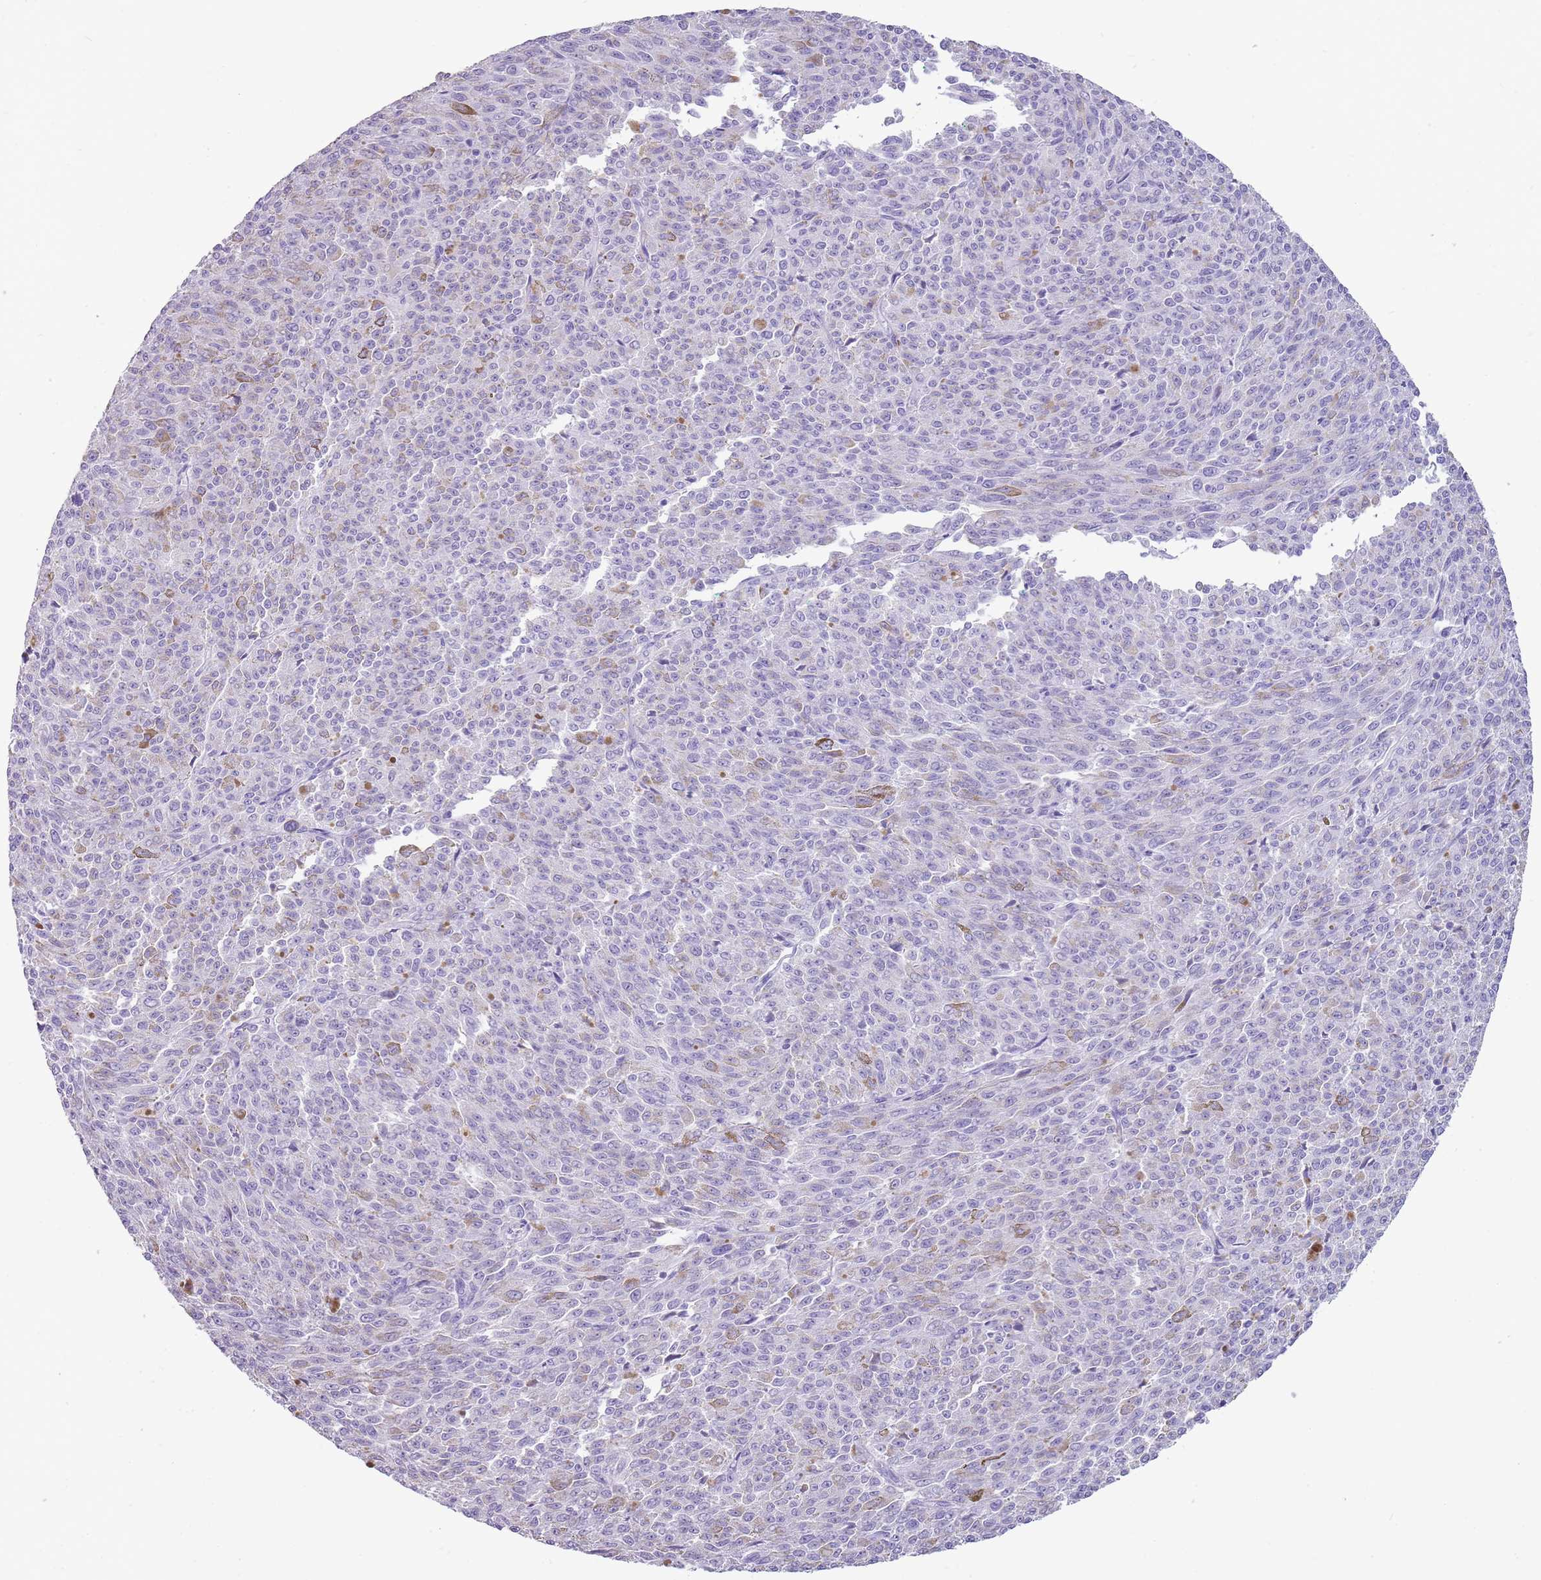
{"staining": {"intensity": "negative", "quantity": "none", "location": "none"}, "tissue": "melanoma", "cell_type": "Tumor cells", "image_type": "cancer", "snomed": [{"axis": "morphology", "description": "Malignant melanoma, NOS"}, {"axis": "topography", "description": "Skin"}], "caption": "Immunohistochemistry (IHC) of human malignant melanoma reveals no expression in tumor cells.", "gene": "NBPF3", "patient": {"sex": "female", "age": 52}}